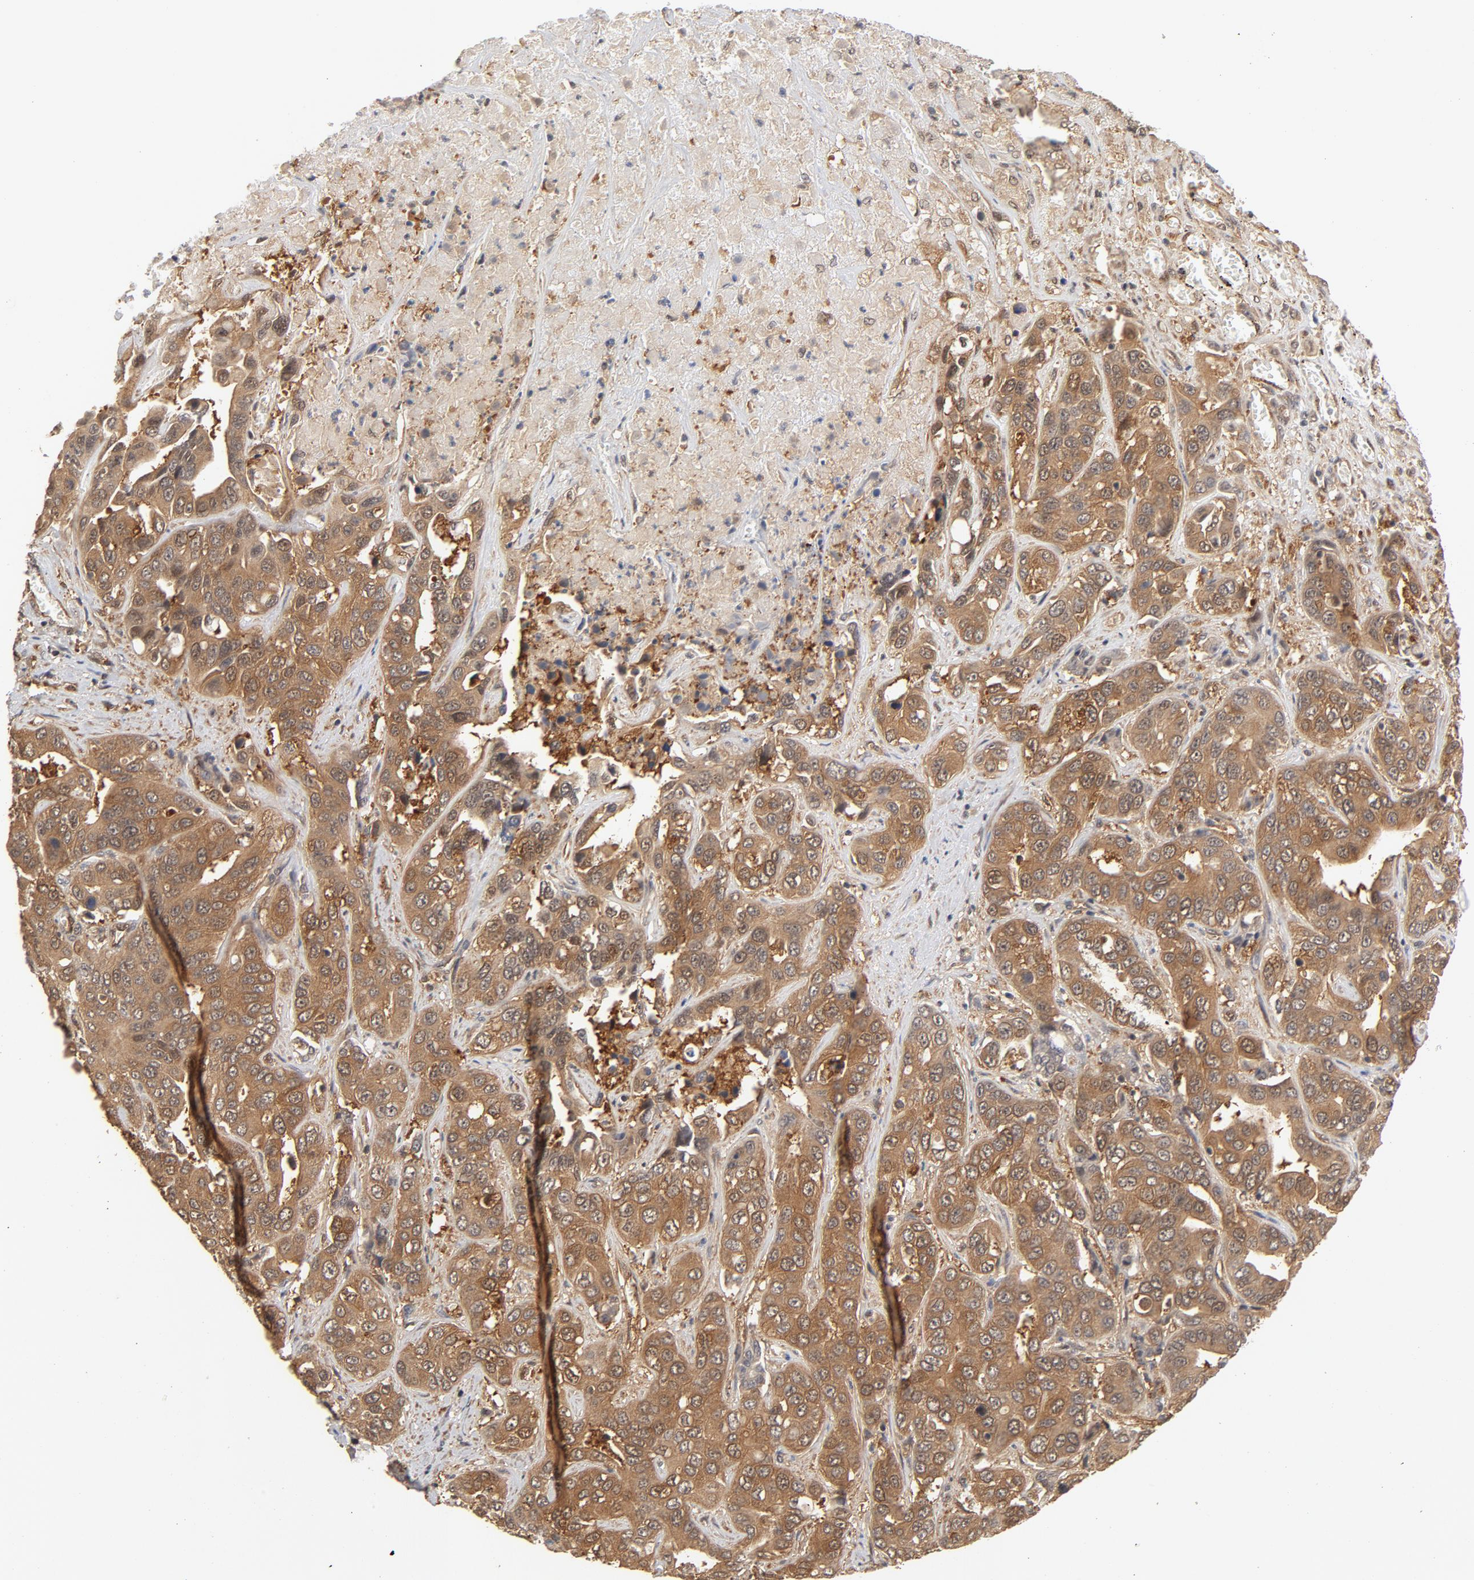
{"staining": {"intensity": "moderate", "quantity": ">75%", "location": "cytoplasmic/membranous"}, "tissue": "liver cancer", "cell_type": "Tumor cells", "image_type": "cancer", "snomed": [{"axis": "morphology", "description": "Cholangiocarcinoma"}, {"axis": "topography", "description": "Liver"}], "caption": "High-power microscopy captured an IHC histopathology image of liver cholangiocarcinoma, revealing moderate cytoplasmic/membranous staining in about >75% of tumor cells.", "gene": "CDC37", "patient": {"sex": "female", "age": 52}}